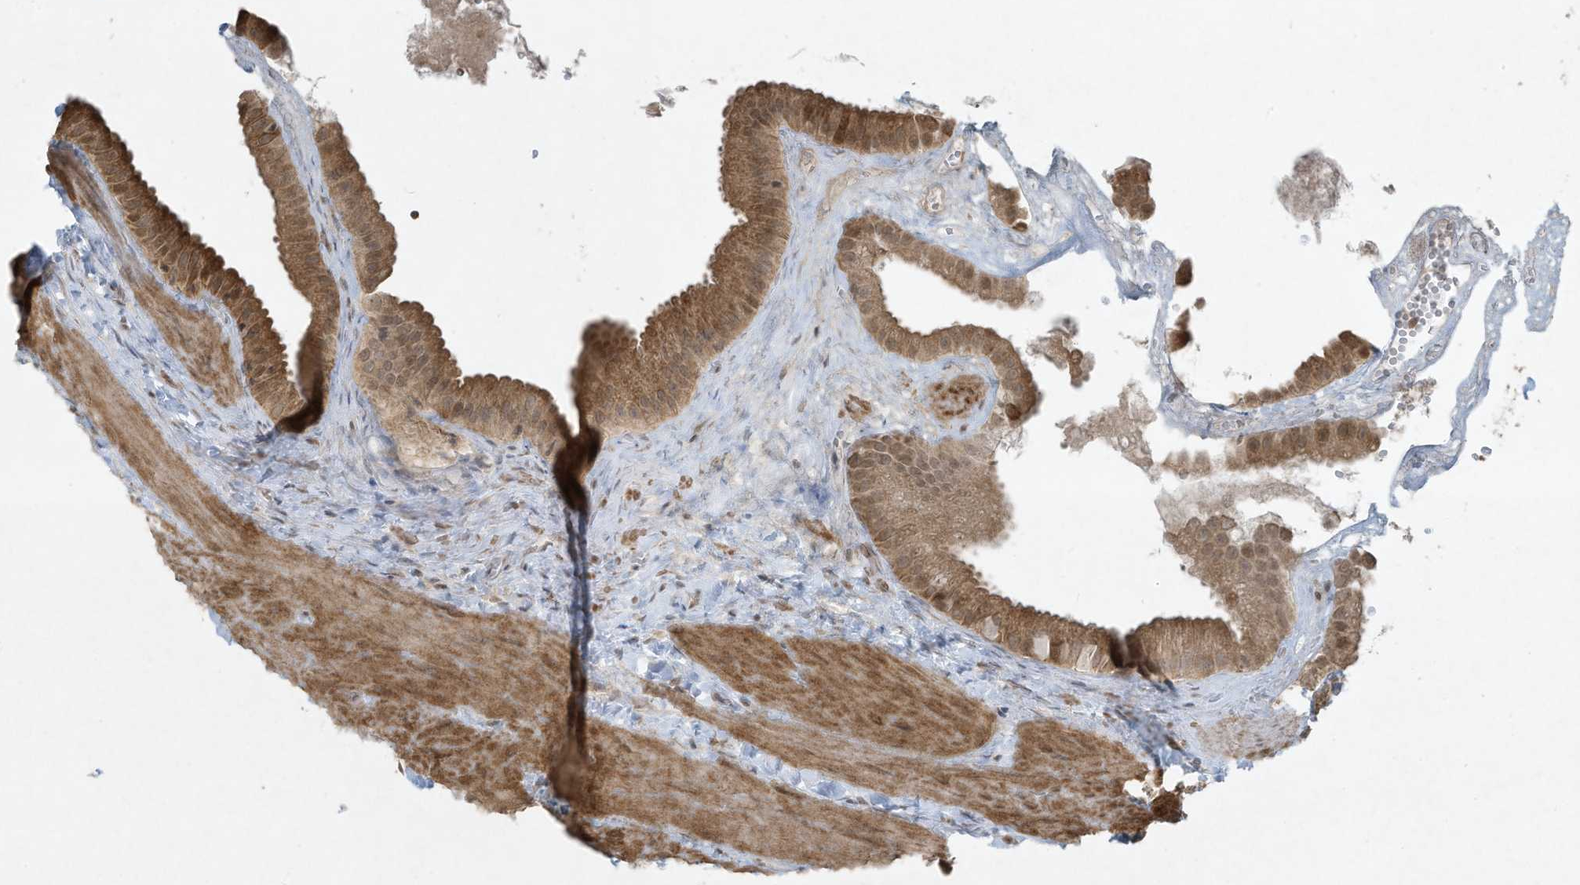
{"staining": {"intensity": "moderate", "quantity": ">75%", "location": "cytoplasmic/membranous,nuclear"}, "tissue": "gallbladder", "cell_type": "Glandular cells", "image_type": "normal", "snomed": [{"axis": "morphology", "description": "Normal tissue, NOS"}, {"axis": "topography", "description": "Gallbladder"}], "caption": "Gallbladder stained with a brown dye reveals moderate cytoplasmic/membranous,nuclear positive positivity in about >75% of glandular cells.", "gene": "ZNF263", "patient": {"sex": "male", "age": 55}}